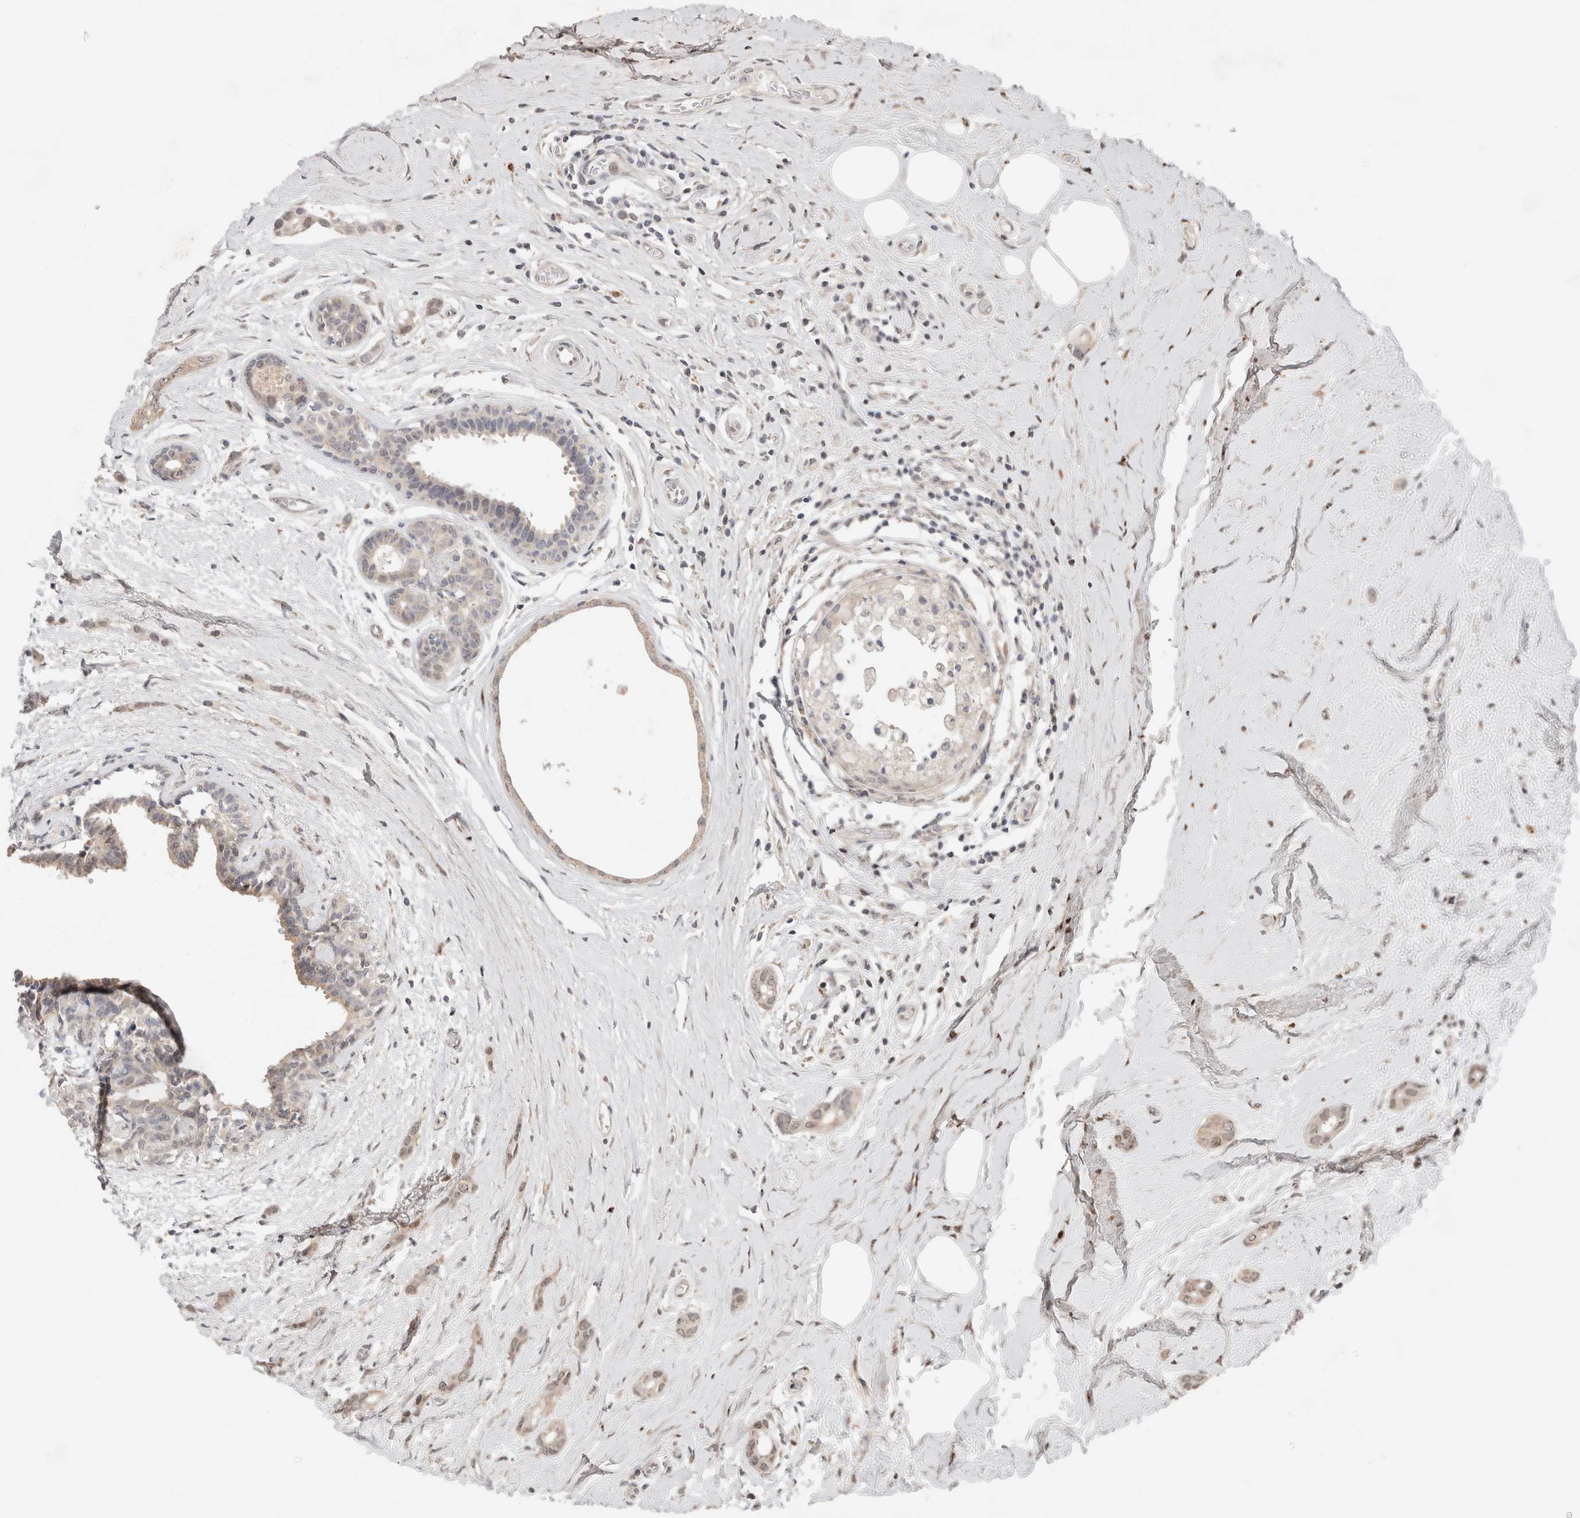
{"staining": {"intensity": "weak", "quantity": "<25%", "location": "cytoplasmic/membranous"}, "tissue": "breast cancer", "cell_type": "Tumor cells", "image_type": "cancer", "snomed": [{"axis": "morphology", "description": "Duct carcinoma"}, {"axis": "topography", "description": "Breast"}], "caption": "Immunohistochemical staining of human infiltrating ductal carcinoma (breast) demonstrates no significant staining in tumor cells.", "gene": "ERI3", "patient": {"sex": "female", "age": 55}}